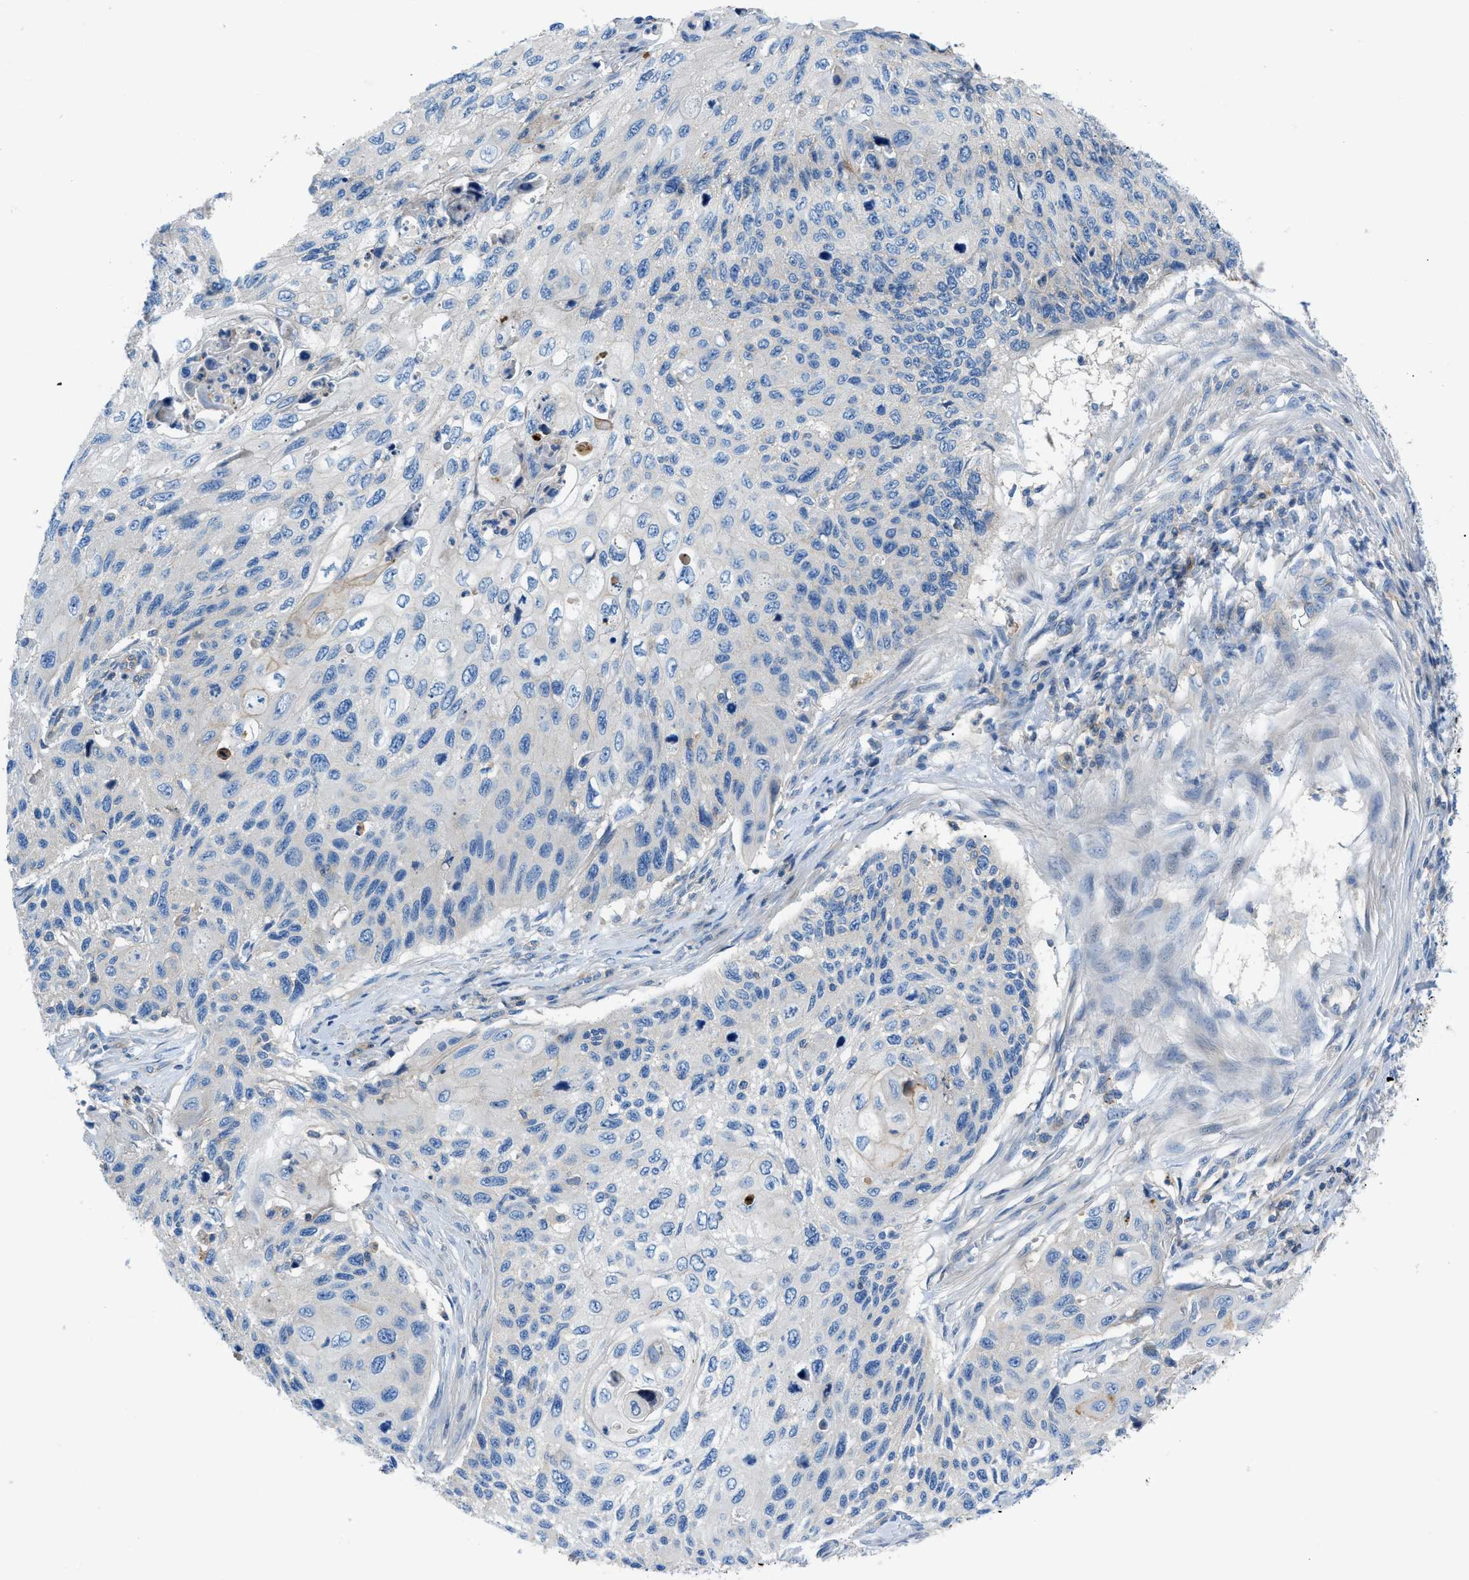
{"staining": {"intensity": "negative", "quantity": "none", "location": "none"}, "tissue": "cervical cancer", "cell_type": "Tumor cells", "image_type": "cancer", "snomed": [{"axis": "morphology", "description": "Squamous cell carcinoma, NOS"}, {"axis": "topography", "description": "Cervix"}], "caption": "A high-resolution image shows IHC staining of cervical cancer (squamous cell carcinoma), which displays no significant staining in tumor cells. (DAB immunohistochemistry with hematoxylin counter stain).", "gene": "ORAI1", "patient": {"sex": "female", "age": 70}}